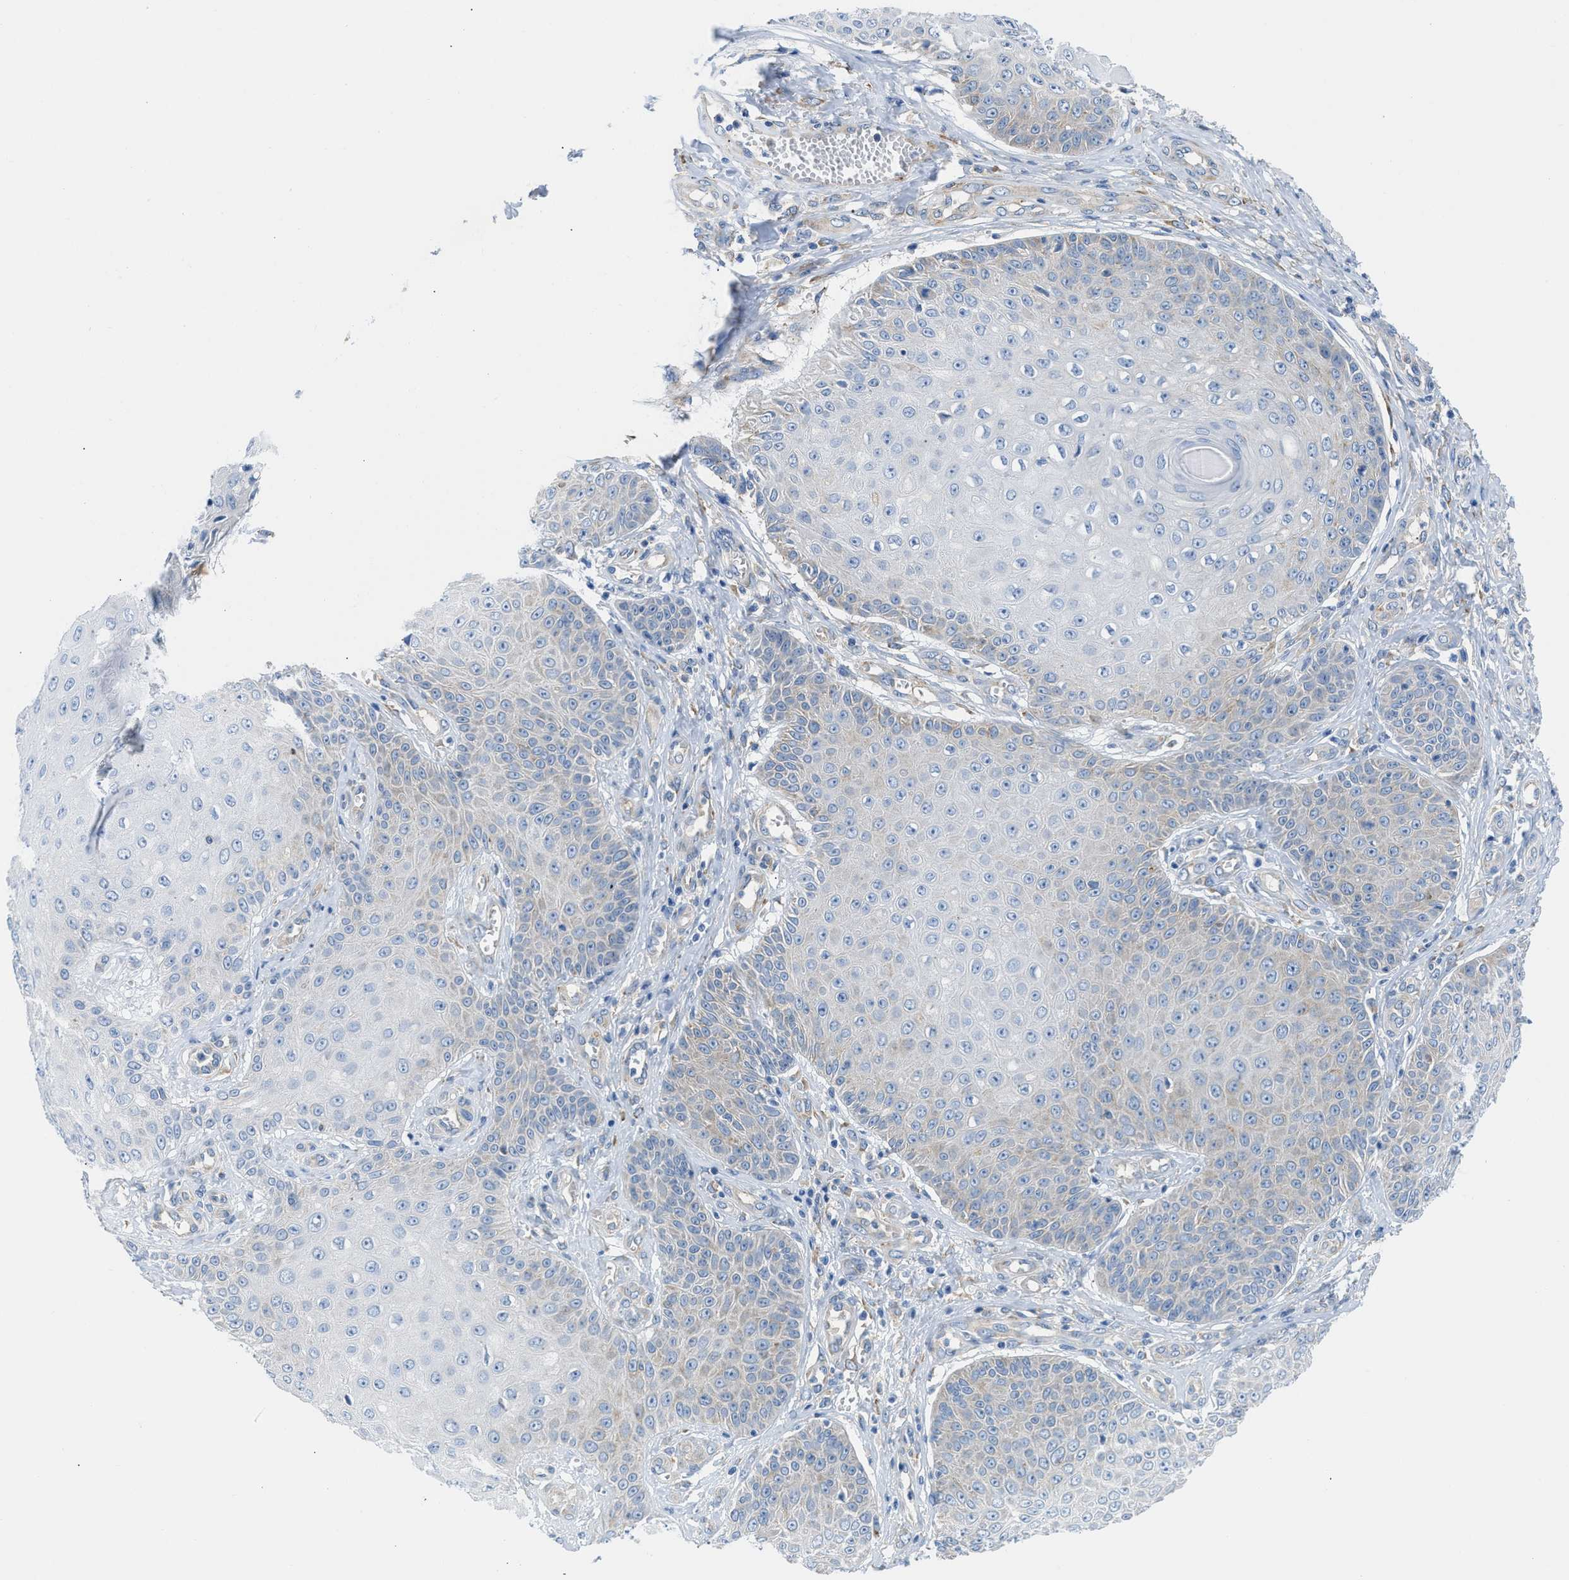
{"staining": {"intensity": "negative", "quantity": "none", "location": "none"}, "tissue": "skin cancer", "cell_type": "Tumor cells", "image_type": "cancer", "snomed": [{"axis": "morphology", "description": "Squamous cell carcinoma, NOS"}, {"axis": "topography", "description": "Skin"}], "caption": "Tumor cells show no significant protein positivity in skin cancer. The staining is performed using DAB brown chromogen with nuclei counter-stained in using hematoxylin.", "gene": "BNC2", "patient": {"sex": "male", "age": 74}}